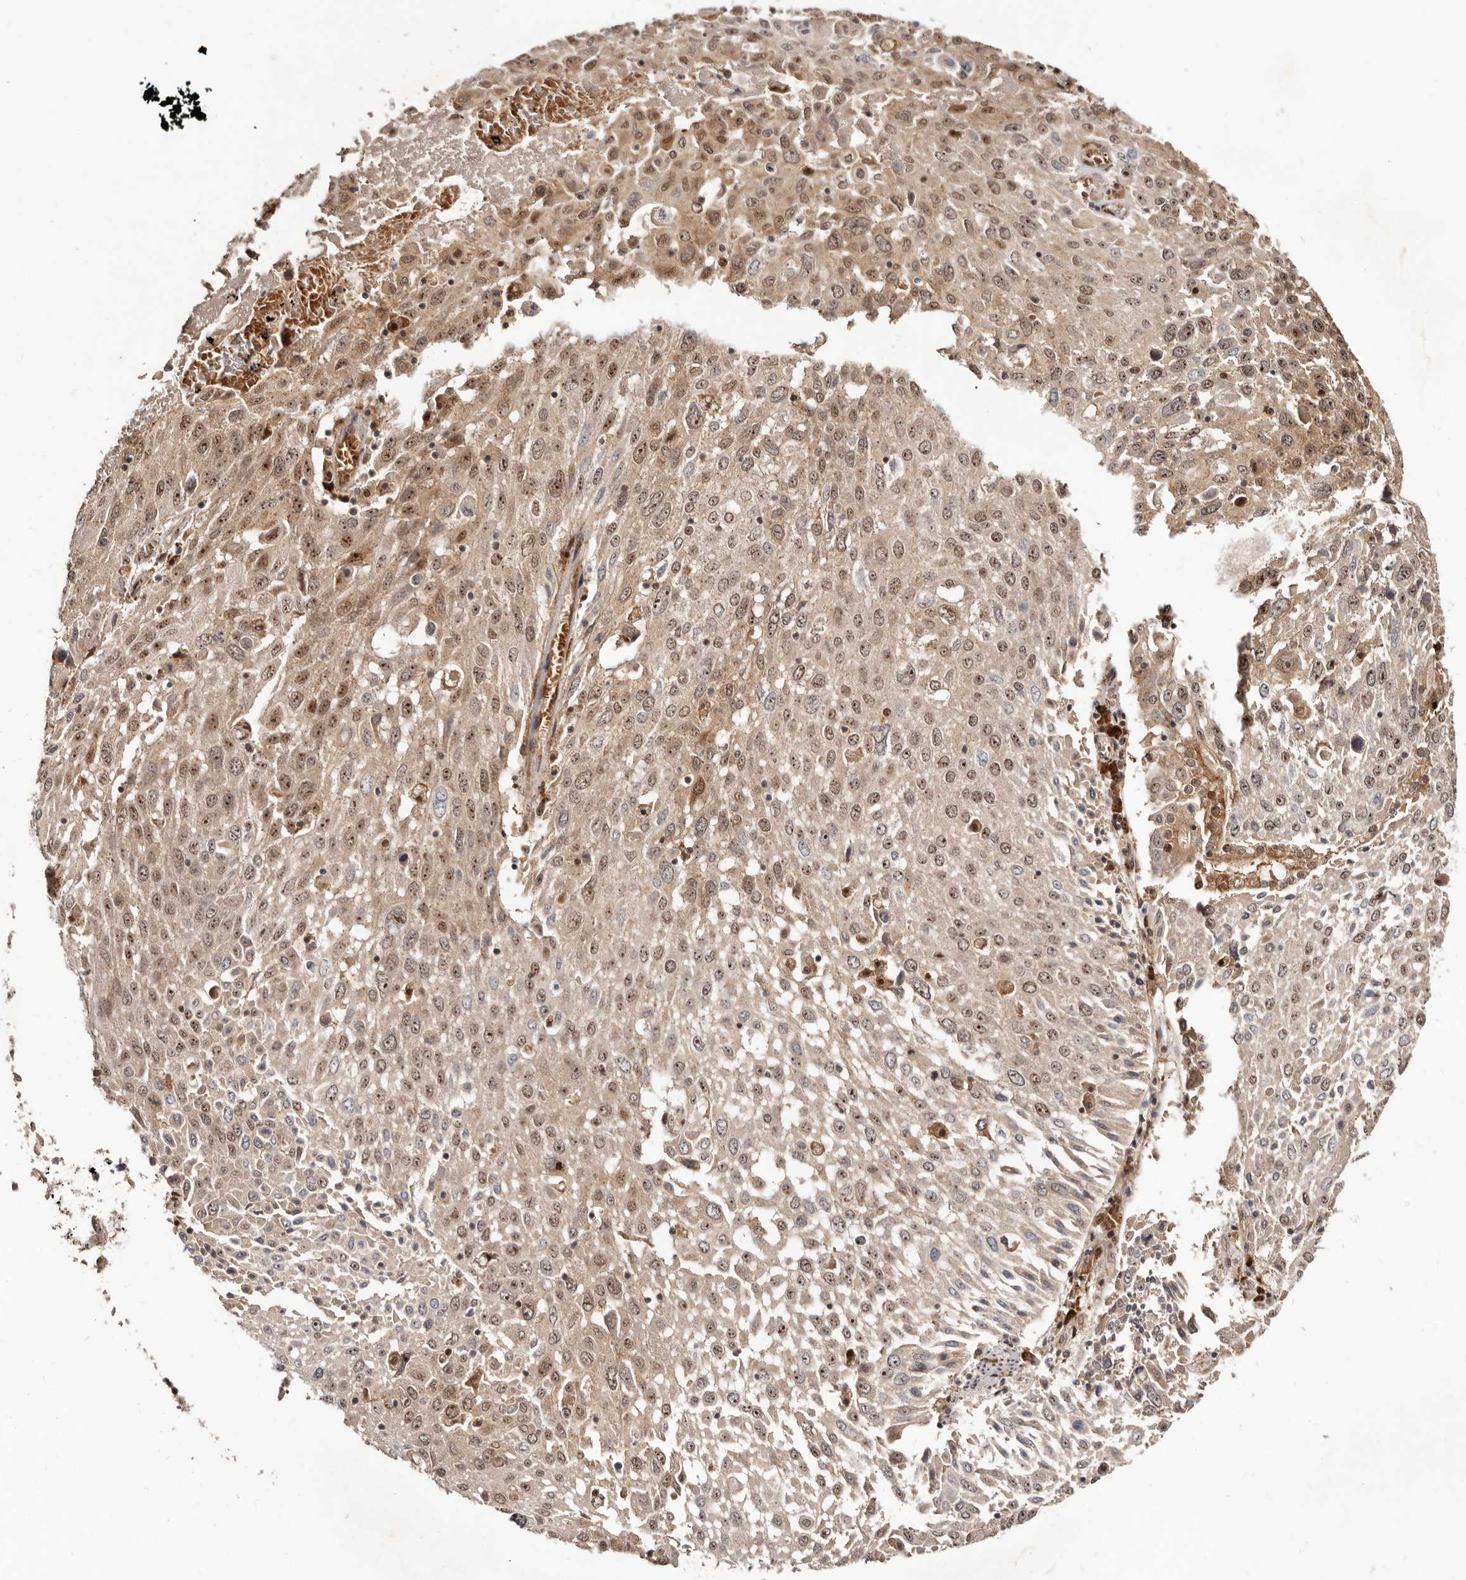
{"staining": {"intensity": "moderate", "quantity": ">75%", "location": "cytoplasmic/membranous,nuclear"}, "tissue": "lung cancer", "cell_type": "Tumor cells", "image_type": "cancer", "snomed": [{"axis": "morphology", "description": "Squamous cell carcinoma, NOS"}, {"axis": "topography", "description": "Lung"}], "caption": "IHC micrograph of neoplastic tissue: human squamous cell carcinoma (lung) stained using immunohistochemistry (IHC) demonstrates medium levels of moderate protein expression localized specifically in the cytoplasmic/membranous and nuclear of tumor cells, appearing as a cytoplasmic/membranous and nuclear brown color.", "gene": "APOL6", "patient": {"sex": "male", "age": 65}}